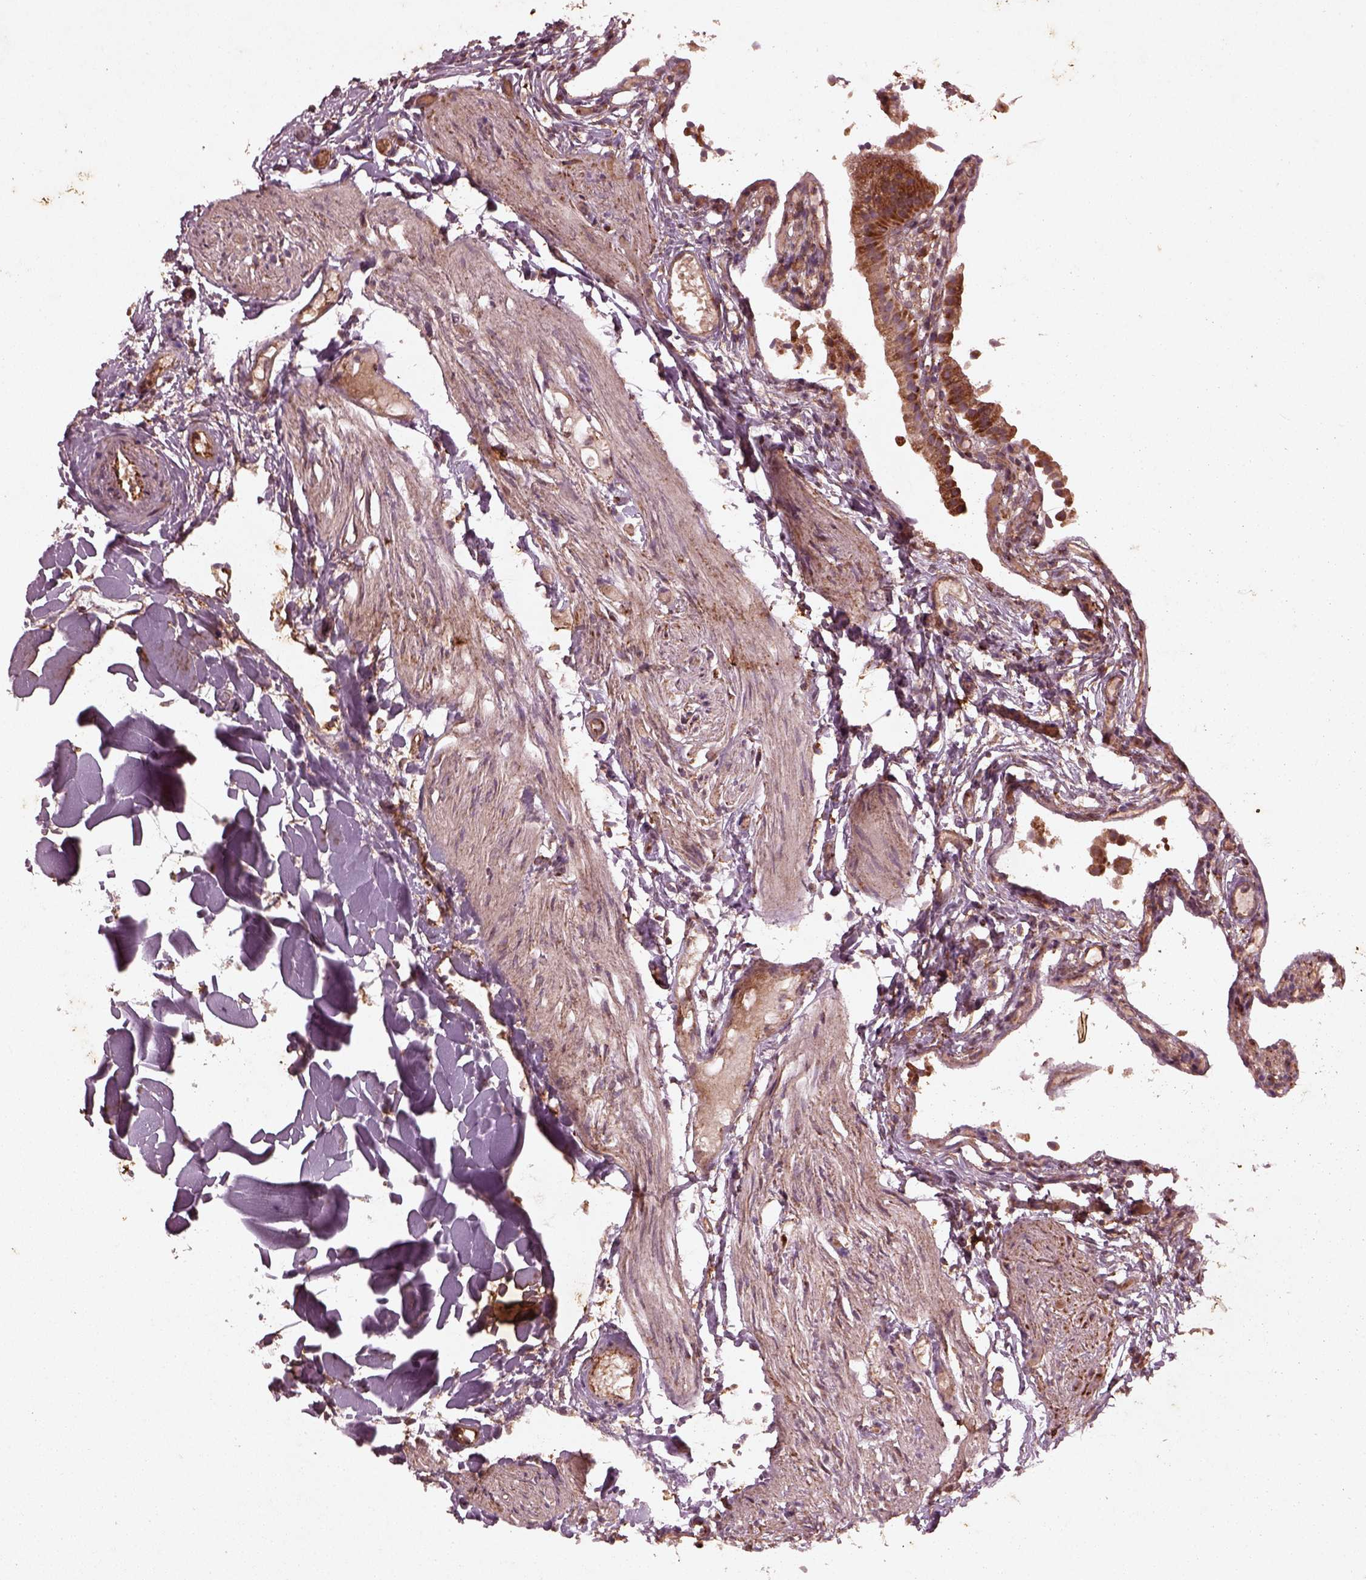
{"staining": {"intensity": "strong", "quantity": ">75%", "location": "cytoplasmic/membranous"}, "tissue": "gallbladder", "cell_type": "Glandular cells", "image_type": "normal", "snomed": [{"axis": "morphology", "description": "Normal tissue, NOS"}, {"axis": "topography", "description": "Gallbladder"}], "caption": "This is a histology image of immunohistochemistry staining of benign gallbladder, which shows strong positivity in the cytoplasmic/membranous of glandular cells.", "gene": "ENSG00000285130", "patient": {"sex": "female", "age": 47}}